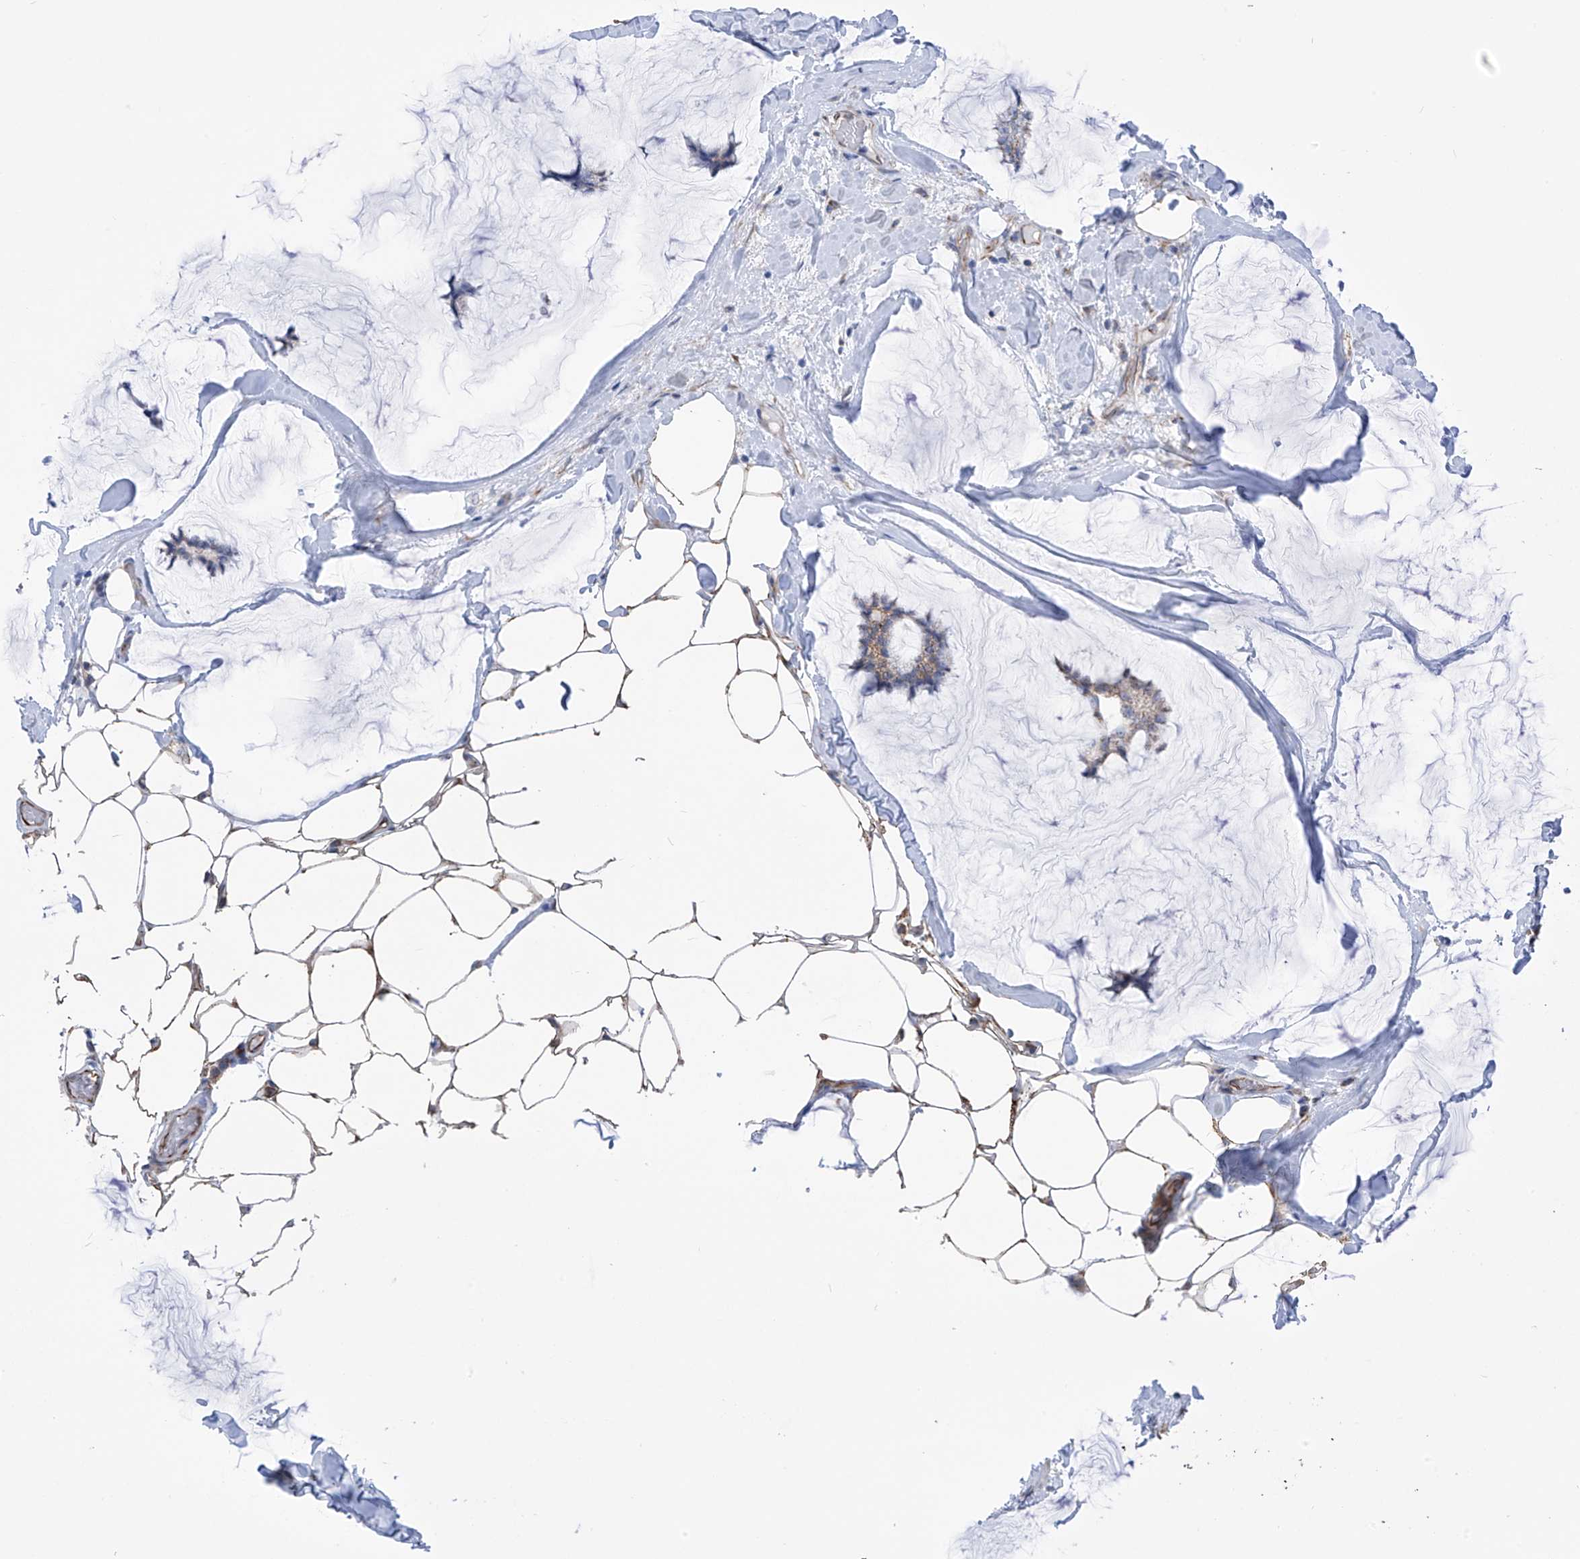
{"staining": {"intensity": "weak", "quantity": "25%-75%", "location": "cytoplasmic/membranous"}, "tissue": "breast cancer", "cell_type": "Tumor cells", "image_type": "cancer", "snomed": [{"axis": "morphology", "description": "Duct carcinoma"}, {"axis": "topography", "description": "Breast"}], "caption": "The micrograph shows staining of breast cancer (intraductal carcinoma), revealing weak cytoplasmic/membranous protein expression (brown color) within tumor cells.", "gene": "EIF5B", "patient": {"sex": "female", "age": 93}}